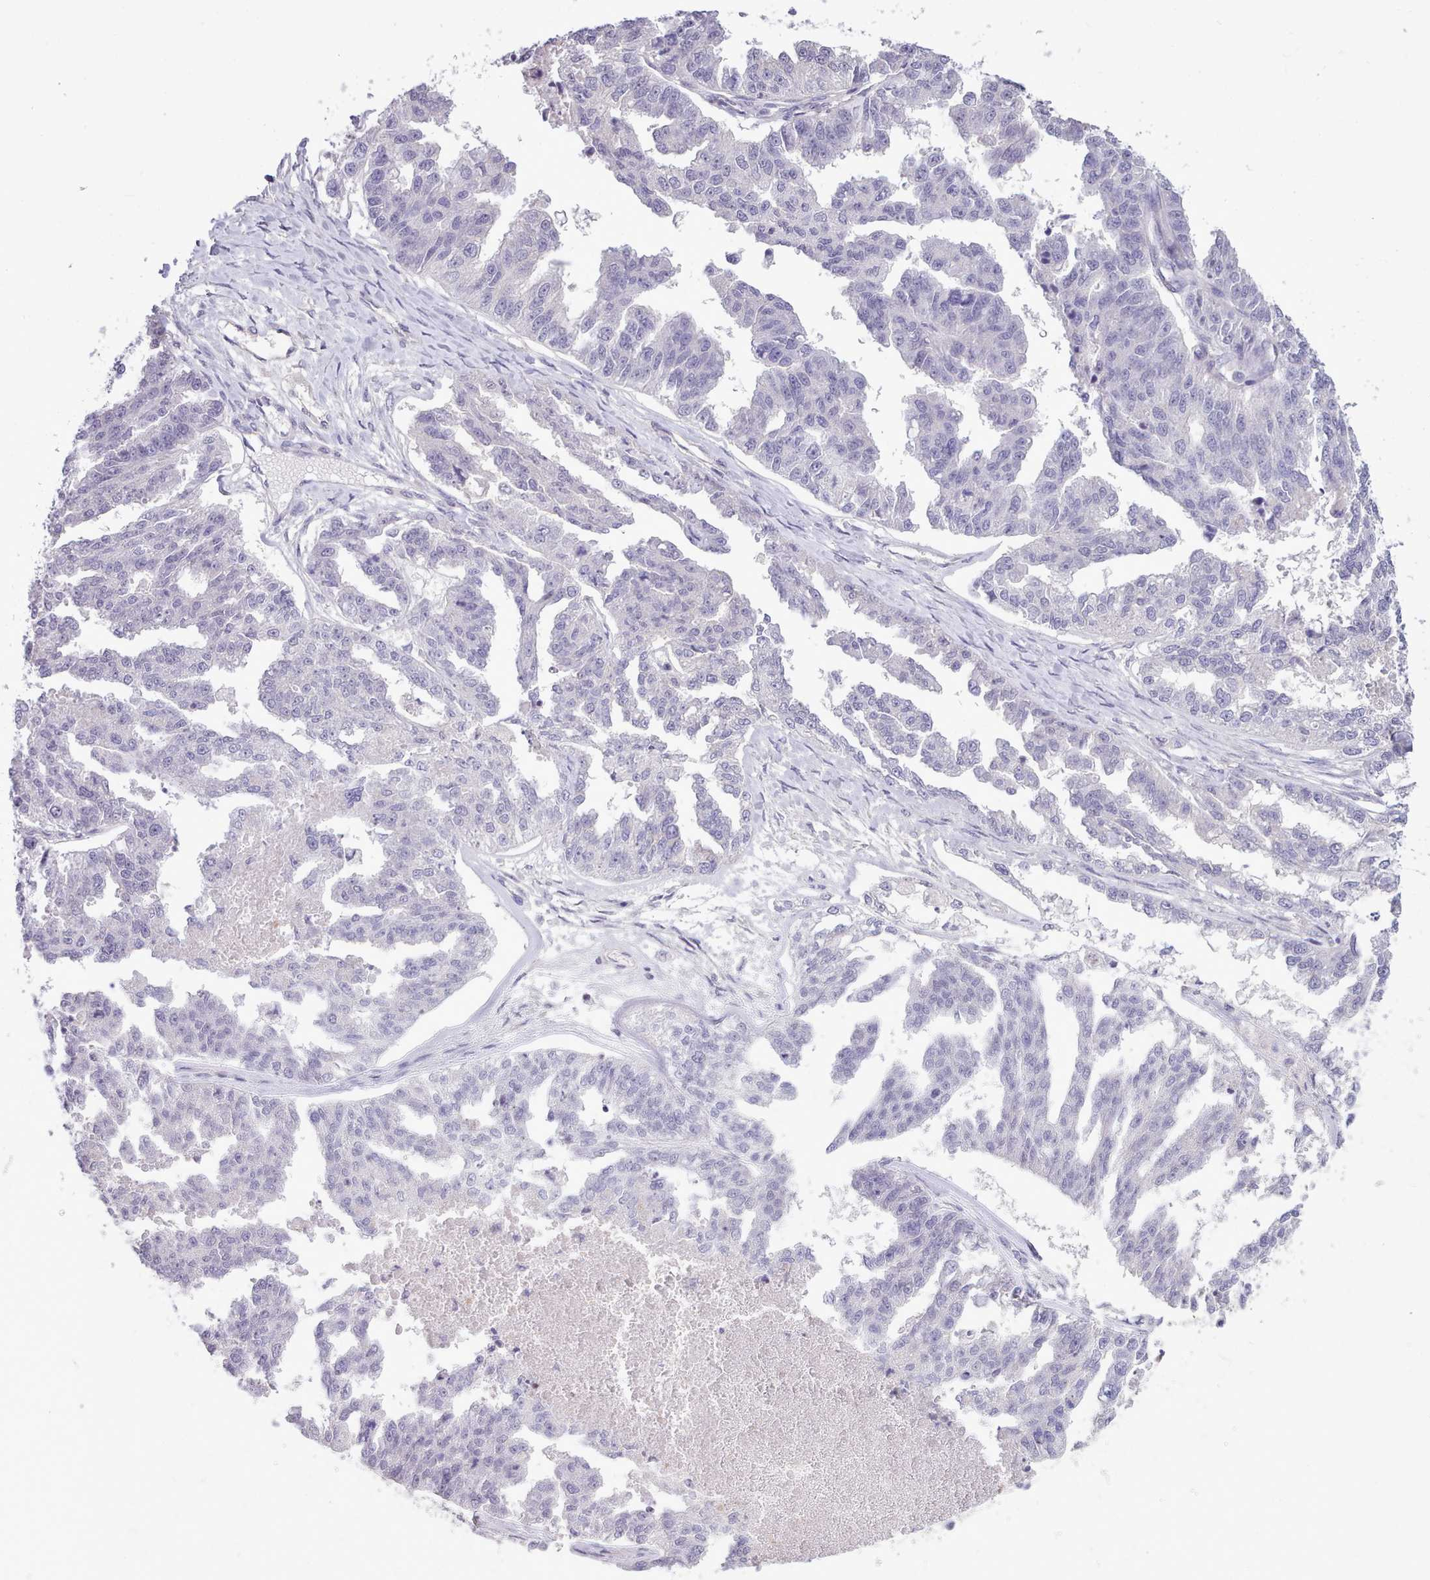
{"staining": {"intensity": "negative", "quantity": "none", "location": "none"}, "tissue": "ovarian cancer", "cell_type": "Tumor cells", "image_type": "cancer", "snomed": [{"axis": "morphology", "description": "Cystadenocarcinoma, serous, NOS"}, {"axis": "topography", "description": "Ovary"}], "caption": "DAB immunohistochemical staining of human serous cystadenocarcinoma (ovarian) reveals no significant positivity in tumor cells.", "gene": "CYP2A13", "patient": {"sex": "female", "age": 58}}